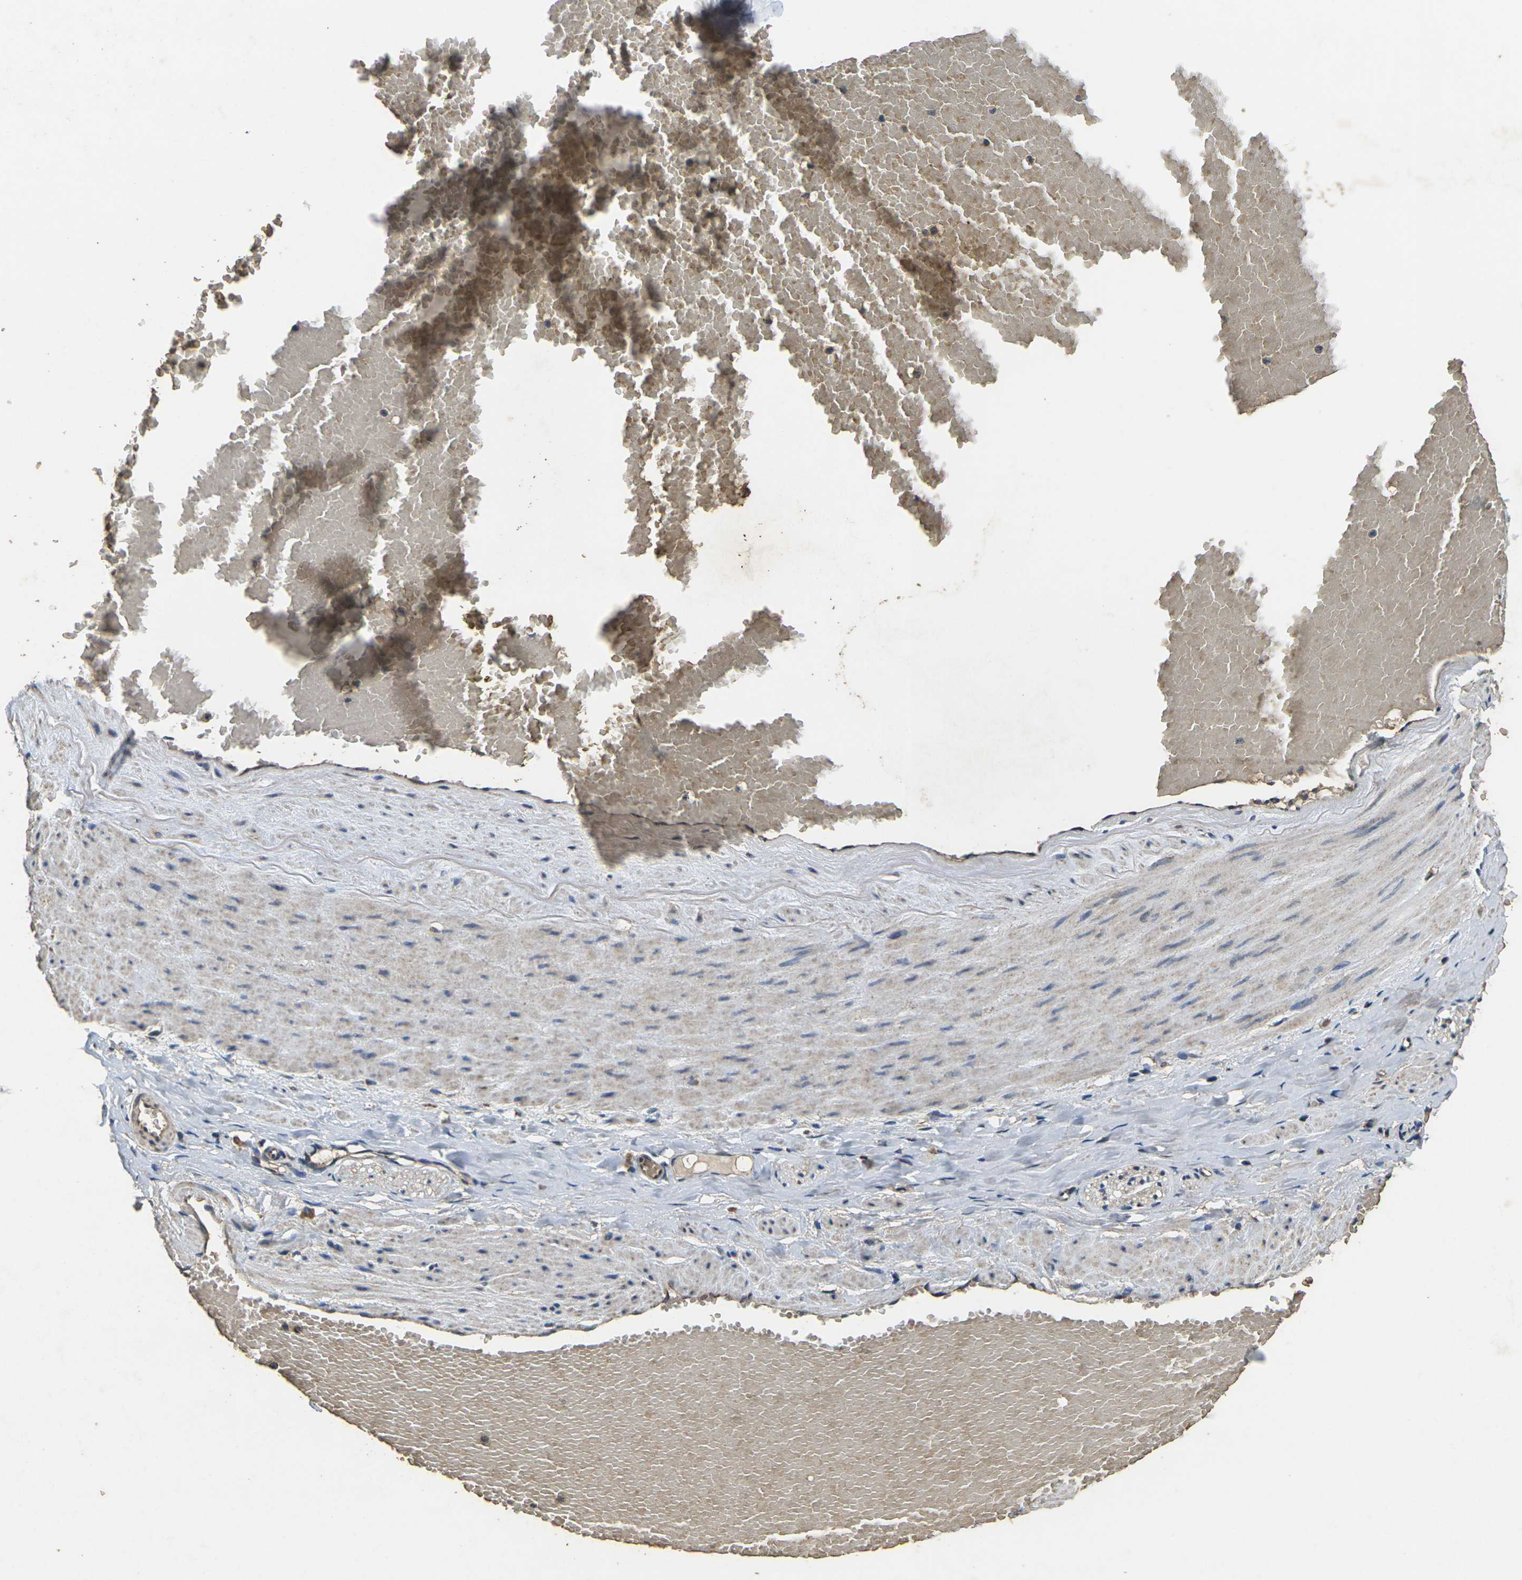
{"staining": {"intensity": "moderate", "quantity": ">75%", "location": "cytoplasmic/membranous"}, "tissue": "adipose tissue", "cell_type": "Adipocytes", "image_type": "normal", "snomed": [{"axis": "morphology", "description": "Normal tissue, NOS"}, {"axis": "topography", "description": "Soft tissue"}, {"axis": "topography", "description": "Vascular tissue"}], "caption": "An IHC micrograph of benign tissue is shown. Protein staining in brown highlights moderate cytoplasmic/membranous positivity in adipose tissue within adipocytes. (DAB IHC with brightfield microscopy, high magnification).", "gene": "MAPK11", "patient": {"sex": "female", "age": 35}}